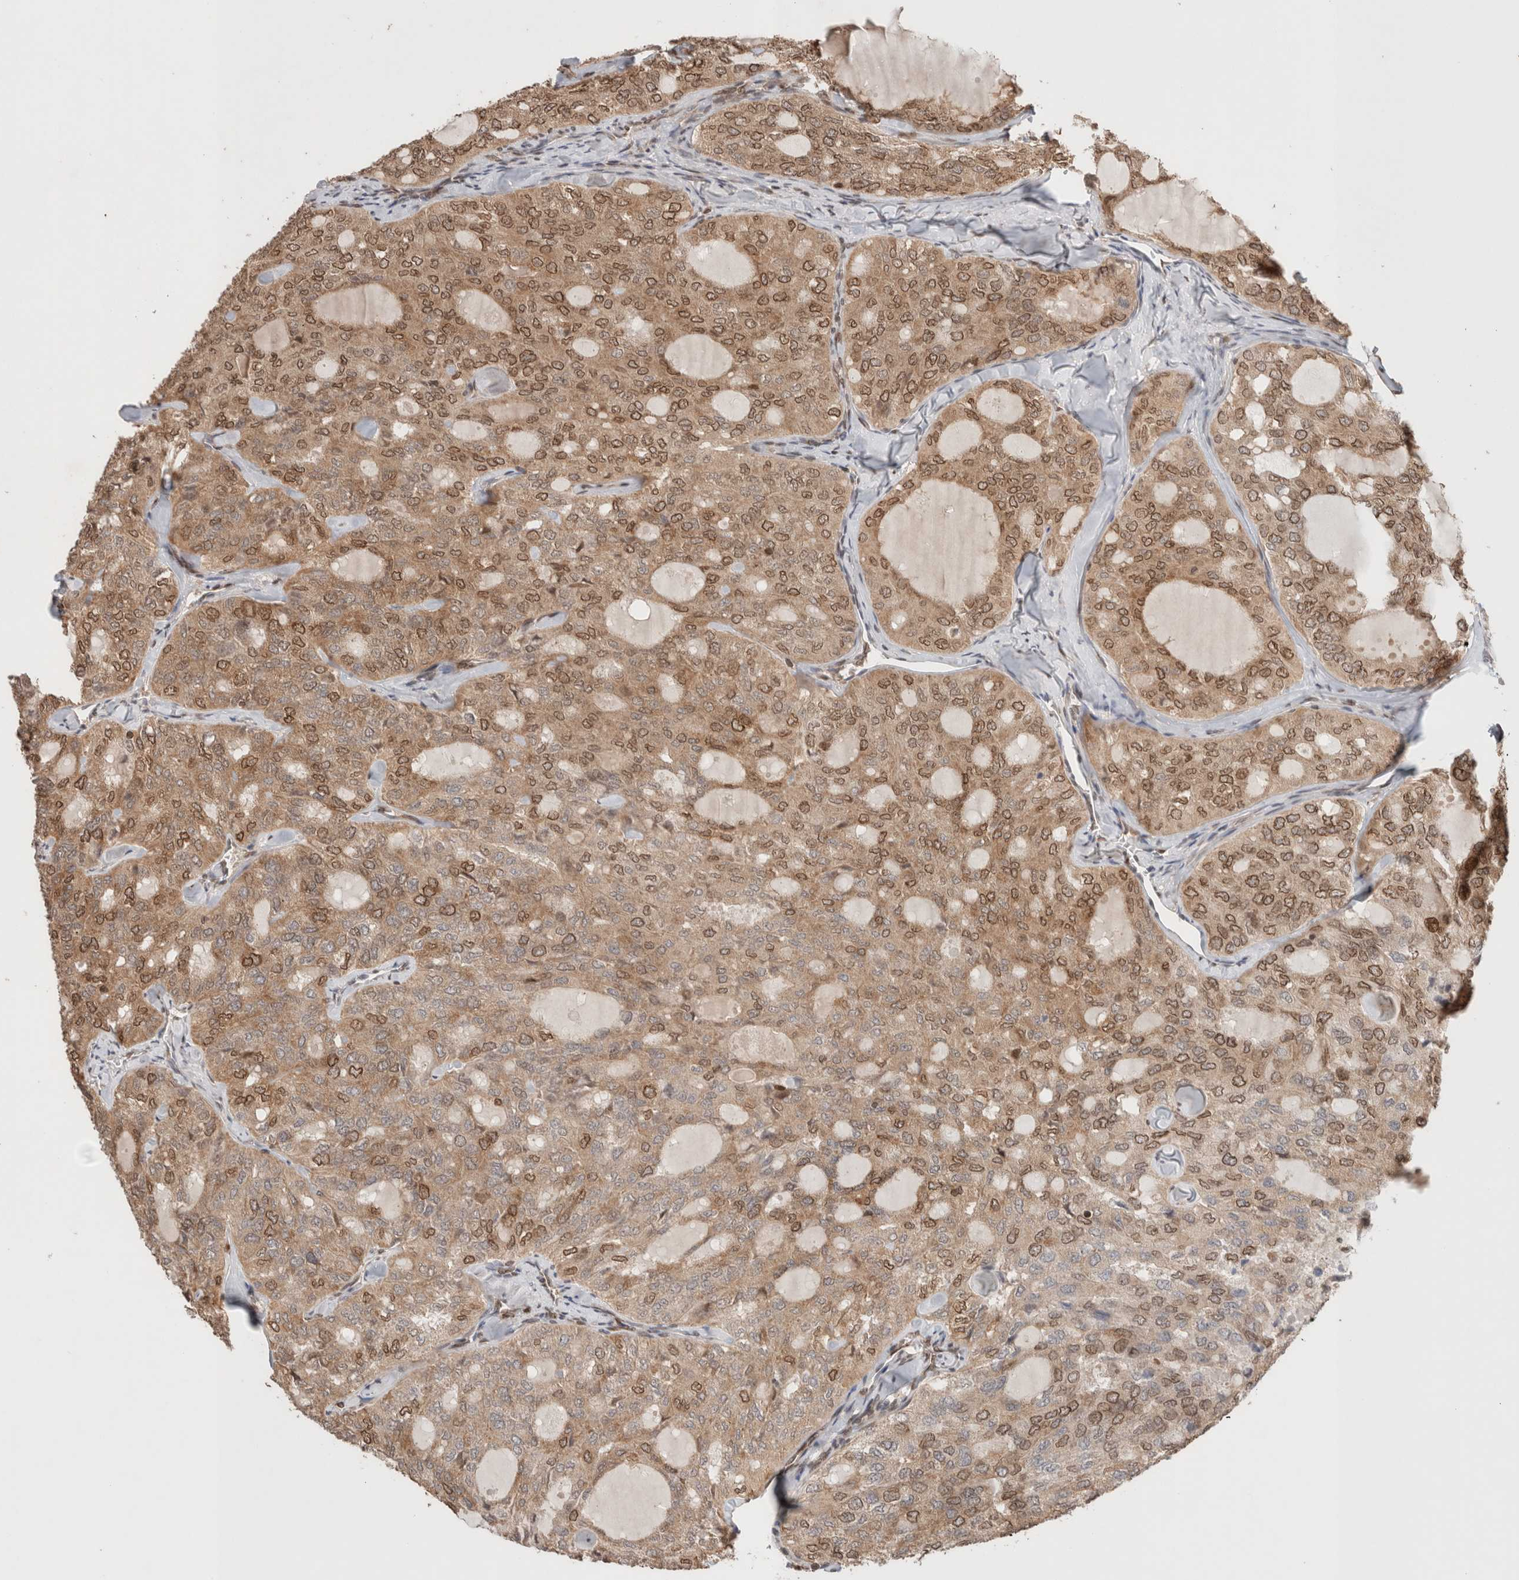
{"staining": {"intensity": "moderate", "quantity": ">75%", "location": "cytoplasmic/membranous,nuclear"}, "tissue": "thyroid cancer", "cell_type": "Tumor cells", "image_type": "cancer", "snomed": [{"axis": "morphology", "description": "Follicular adenoma carcinoma, NOS"}, {"axis": "topography", "description": "Thyroid gland"}], "caption": "A brown stain shows moderate cytoplasmic/membranous and nuclear expression of a protein in human thyroid follicular adenoma carcinoma tumor cells. Using DAB (brown) and hematoxylin (blue) stains, captured at high magnification using brightfield microscopy.", "gene": "TPR", "patient": {"sex": "male", "age": 75}}